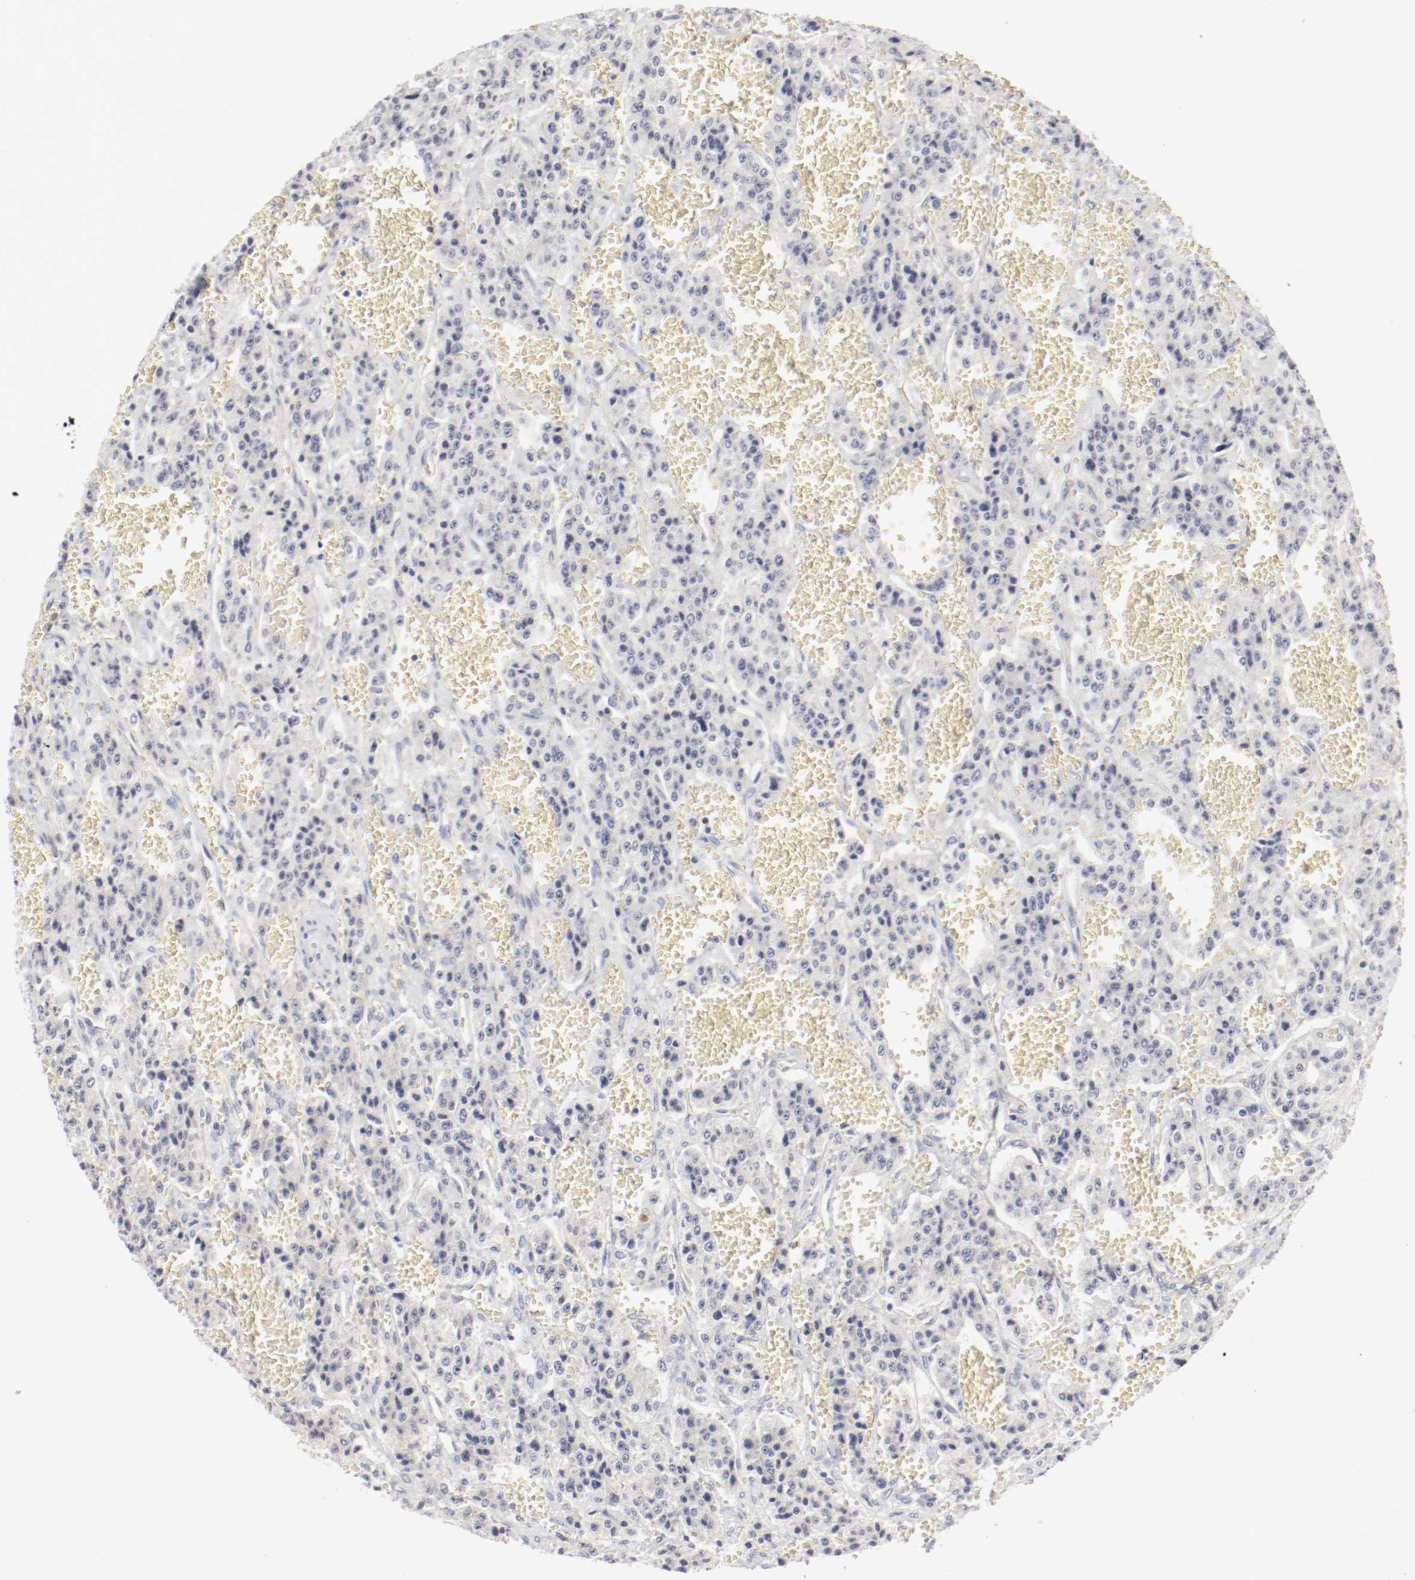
{"staining": {"intensity": "weak", "quantity": "25%-75%", "location": "cytoplasmic/membranous"}, "tissue": "carcinoid", "cell_type": "Tumor cells", "image_type": "cancer", "snomed": [{"axis": "morphology", "description": "Carcinoid, malignant, NOS"}, {"axis": "topography", "description": "Small intestine"}], "caption": "A histopathology image showing weak cytoplasmic/membranous expression in about 25%-75% of tumor cells in carcinoid, as visualized by brown immunohistochemical staining.", "gene": "DNAL4", "patient": {"sex": "male", "age": 52}}